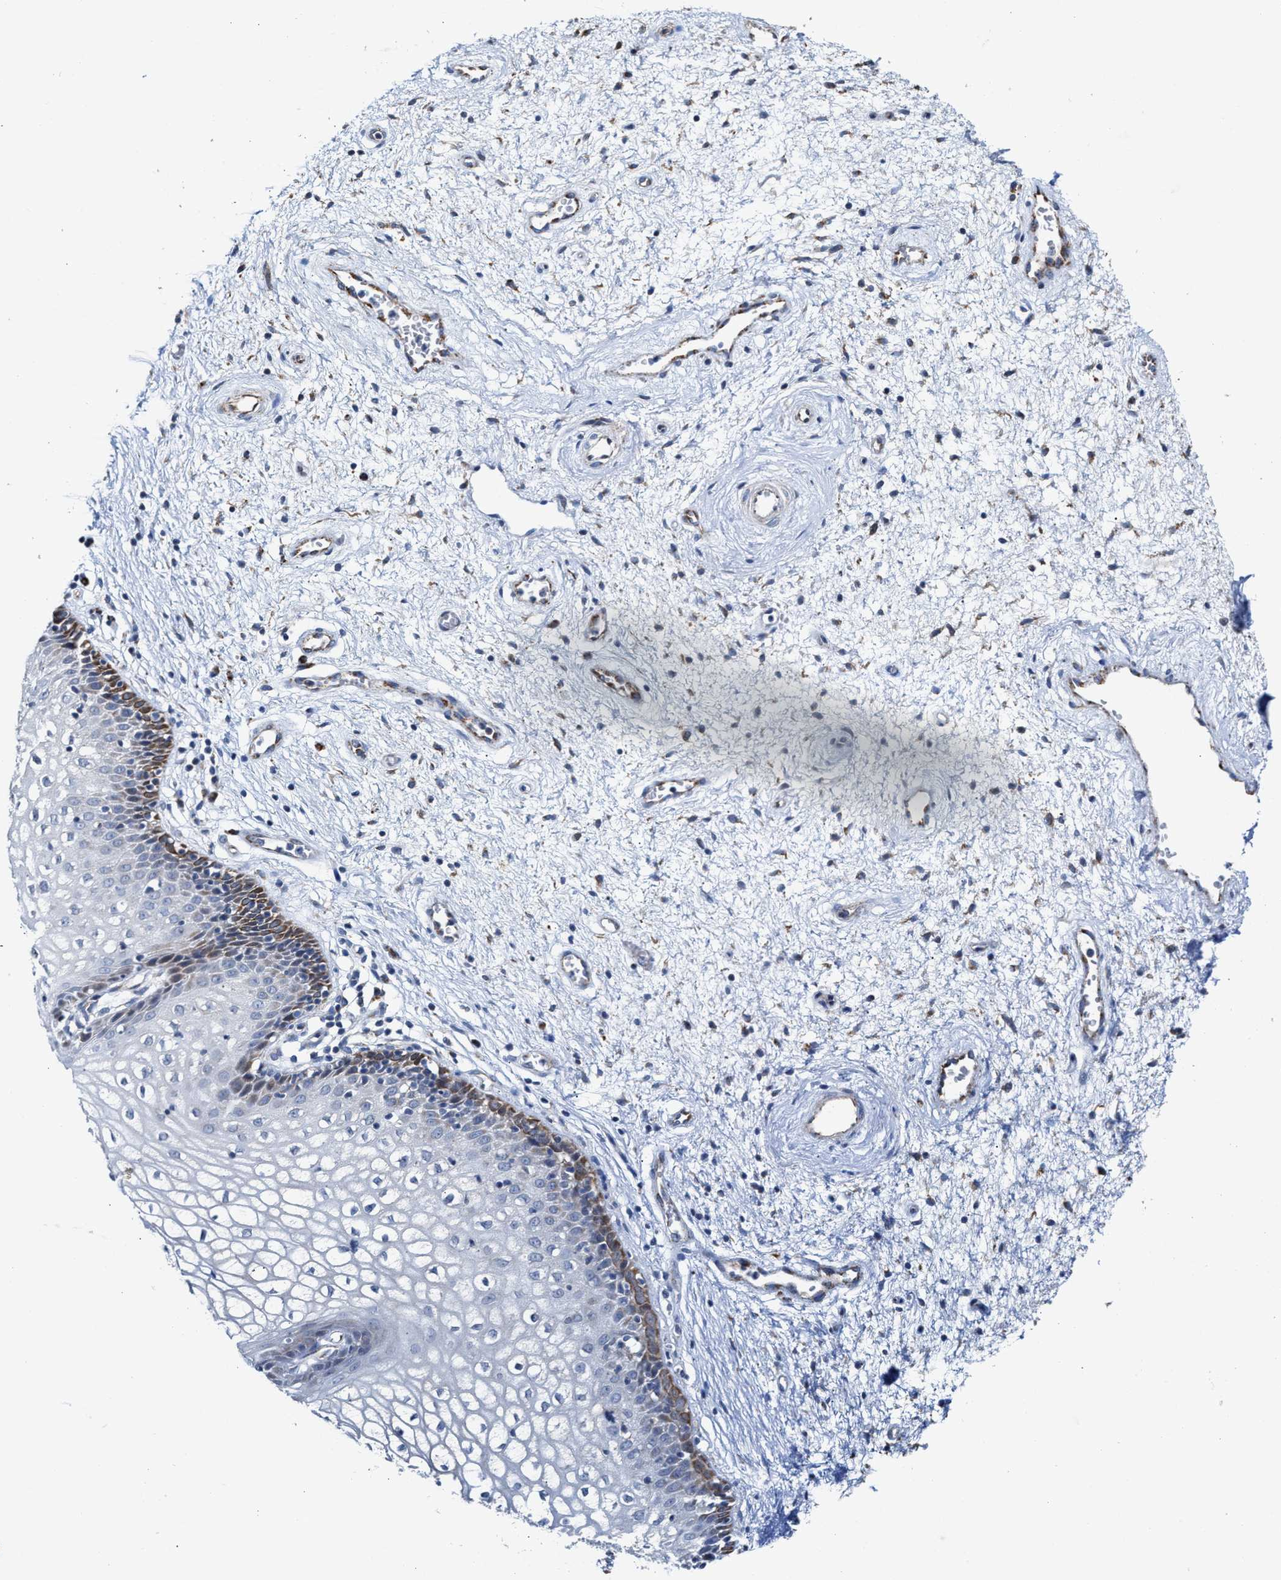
{"staining": {"intensity": "moderate", "quantity": "<25%", "location": "cytoplasmic/membranous"}, "tissue": "vagina", "cell_type": "Squamous epithelial cells", "image_type": "normal", "snomed": [{"axis": "morphology", "description": "Normal tissue, NOS"}, {"axis": "topography", "description": "Vagina"}], "caption": "Immunohistochemistry of normal human vagina shows low levels of moderate cytoplasmic/membranous positivity in approximately <25% of squamous epithelial cells.", "gene": "JAG1", "patient": {"sex": "female", "age": 34}}